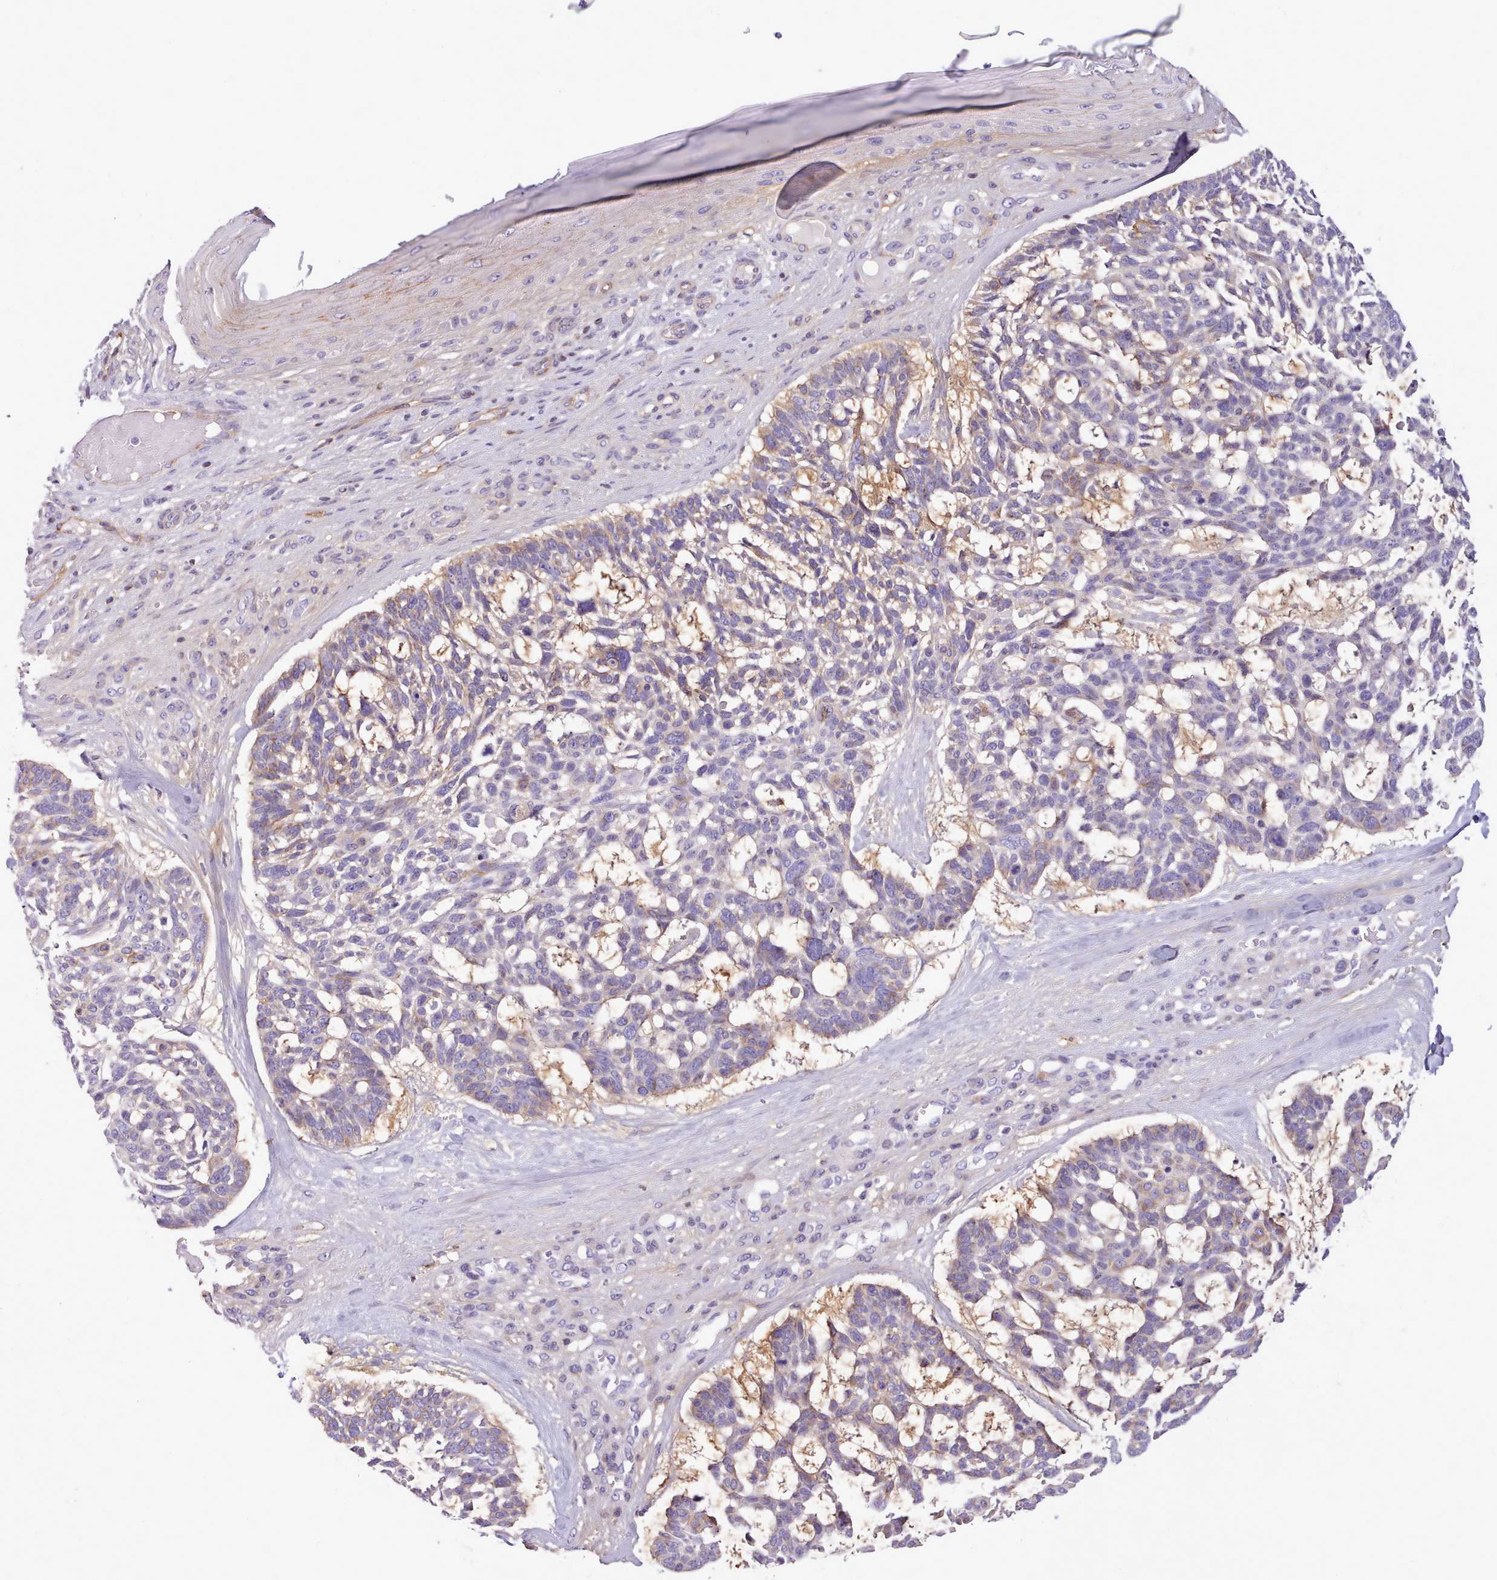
{"staining": {"intensity": "moderate", "quantity": "<25%", "location": "cytoplasmic/membranous"}, "tissue": "skin cancer", "cell_type": "Tumor cells", "image_type": "cancer", "snomed": [{"axis": "morphology", "description": "Basal cell carcinoma"}, {"axis": "topography", "description": "Skin"}], "caption": "An image showing moderate cytoplasmic/membranous staining in about <25% of tumor cells in skin cancer (basal cell carcinoma), as visualized by brown immunohistochemical staining.", "gene": "CYP2A13", "patient": {"sex": "male", "age": 88}}